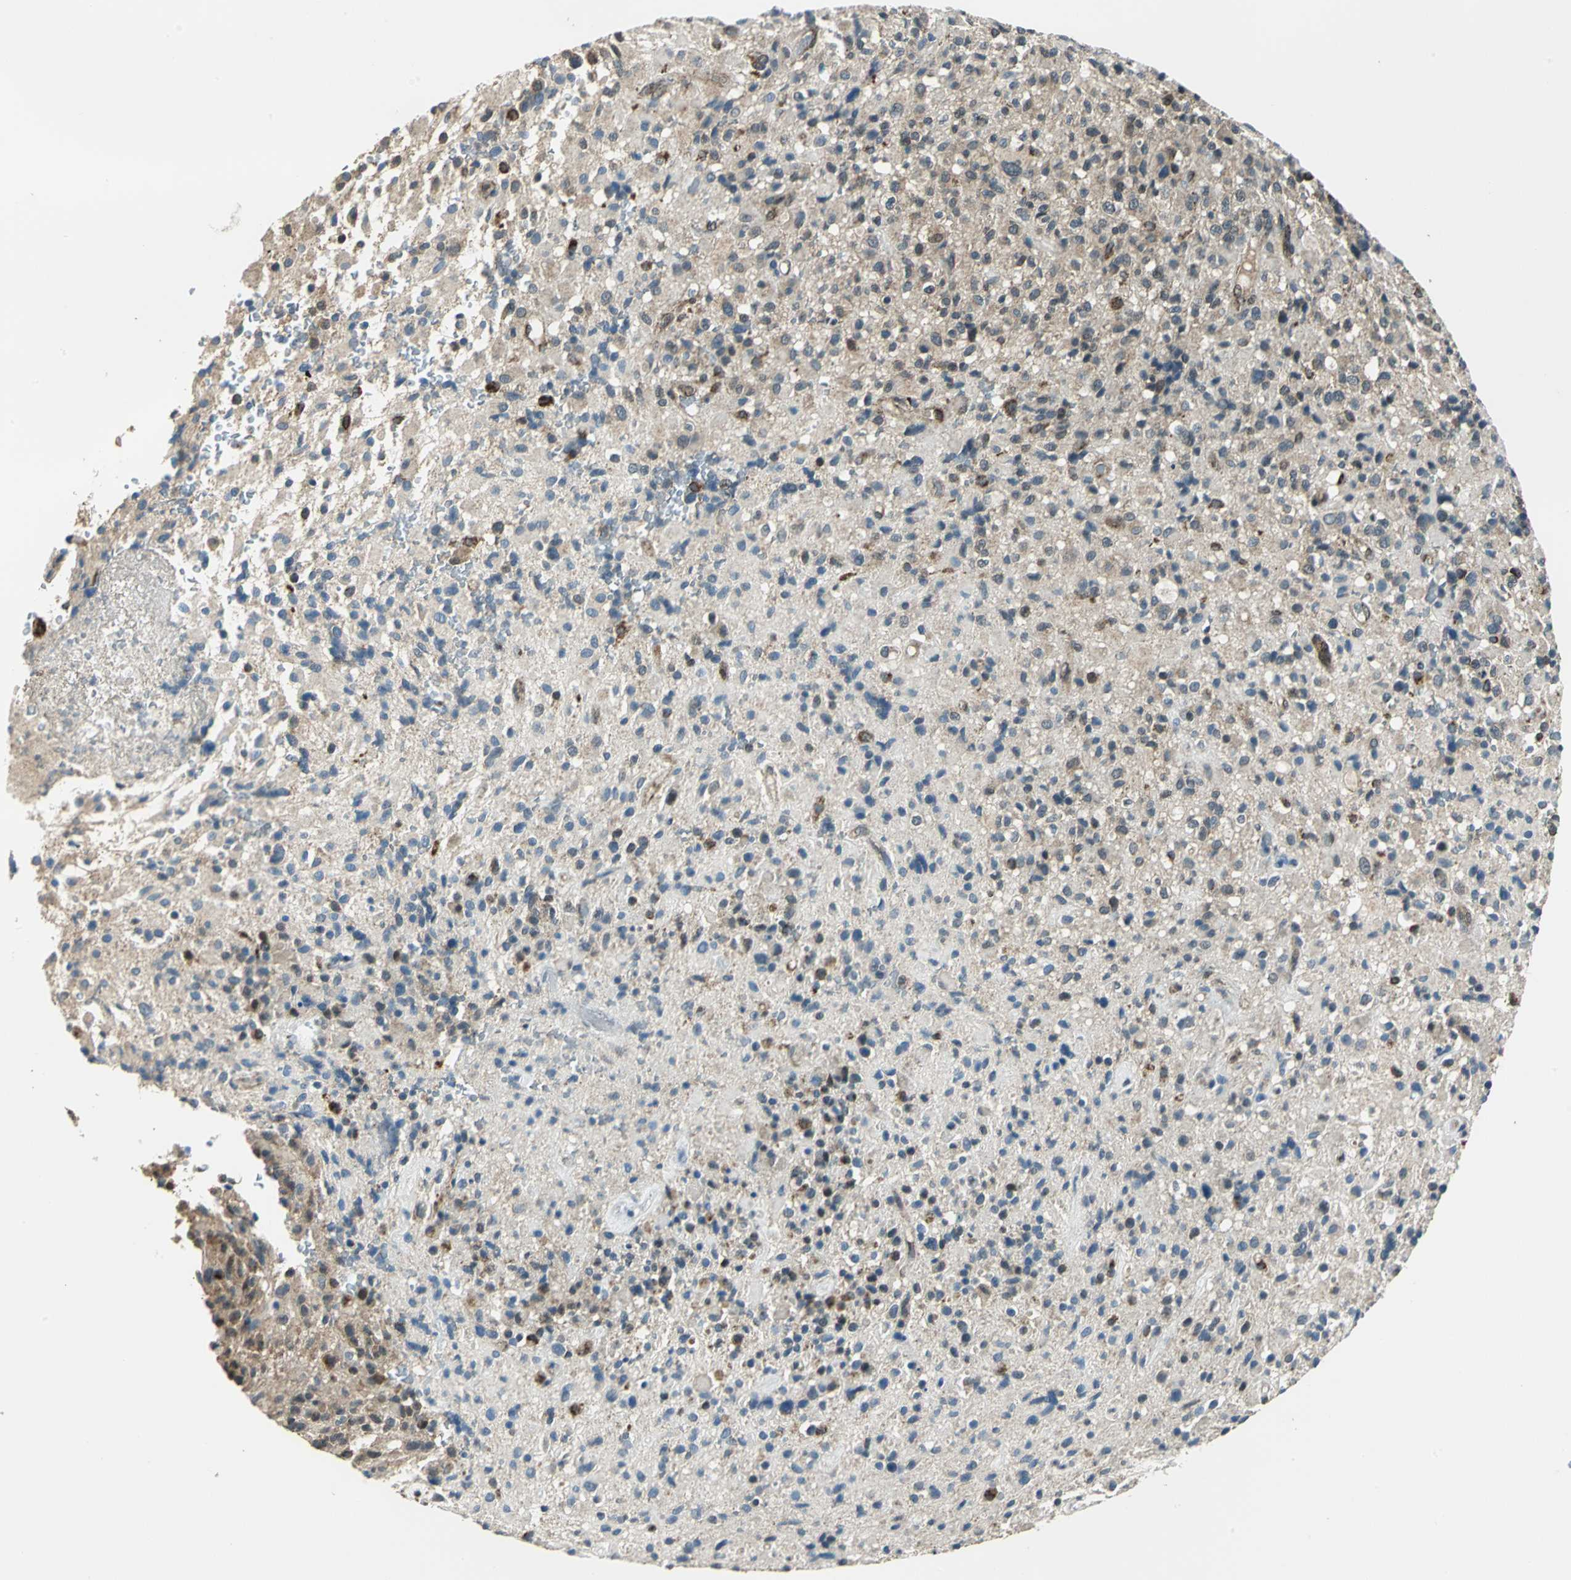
{"staining": {"intensity": "moderate", "quantity": ">75%", "location": "cytoplasmic/membranous"}, "tissue": "glioma", "cell_type": "Tumor cells", "image_type": "cancer", "snomed": [{"axis": "morphology", "description": "Glioma, malignant, High grade"}, {"axis": "topography", "description": "Brain"}], "caption": "Protein analysis of glioma tissue exhibits moderate cytoplasmic/membranous positivity in approximately >75% of tumor cells.", "gene": "NUDT2", "patient": {"sex": "male", "age": 71}}